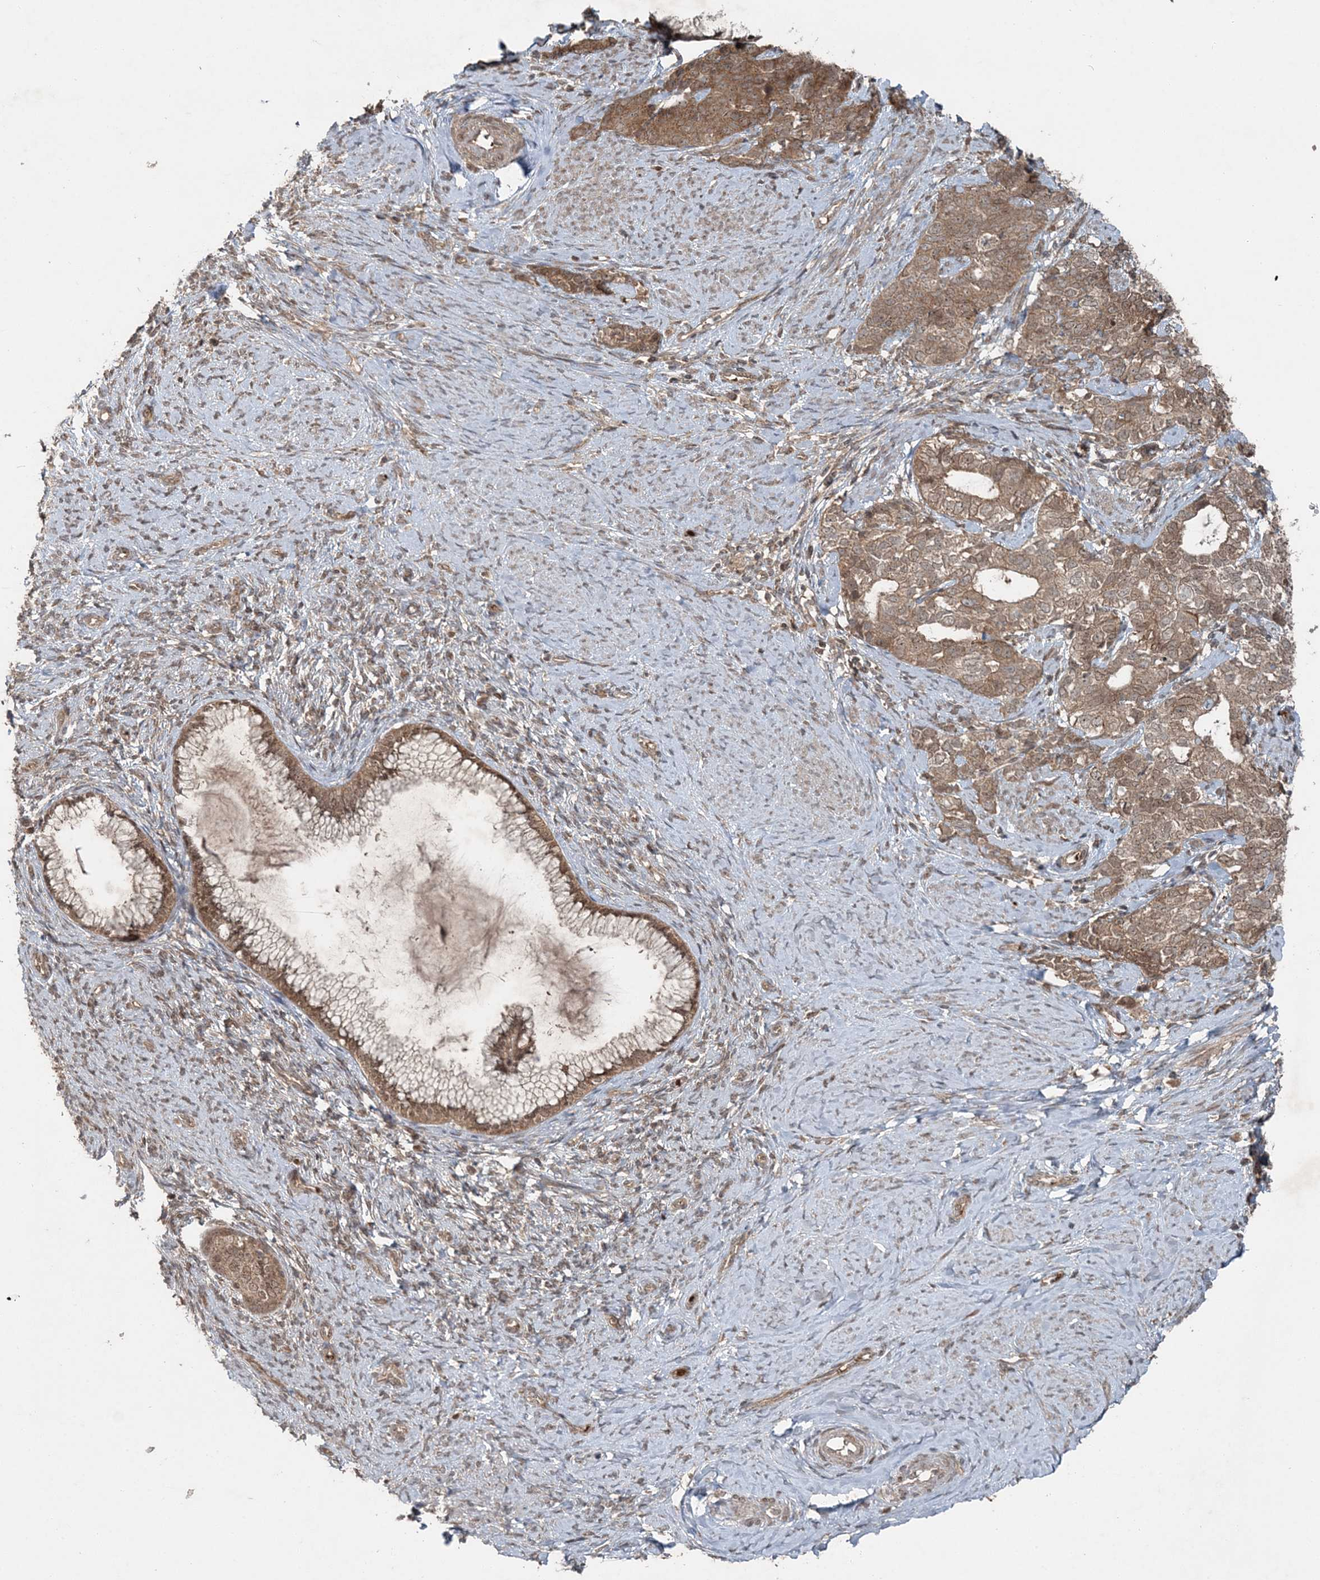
{"staining": {"intensity": "moderate", "quantity": ">75%", "location": "cytoplasmic/membranous"}, "tissue": "cervical cancer", "cell_type": "Tumor cells", "image_type": "cancer", "snomed": [{"axis": "morphology", "description": "Squamous cell carcinoma, NOS"}, {"axis": "topography", "description": "Cervix"}], "caption": "This is a histology image of immunohistochemistry staining of cervical squamous cell carcinoma, which shows moderate expression in the cytoplasmic/membranous of tumor cells.", "gene": "FBXL17", "patient": {"sex": "female", "age": 63}}